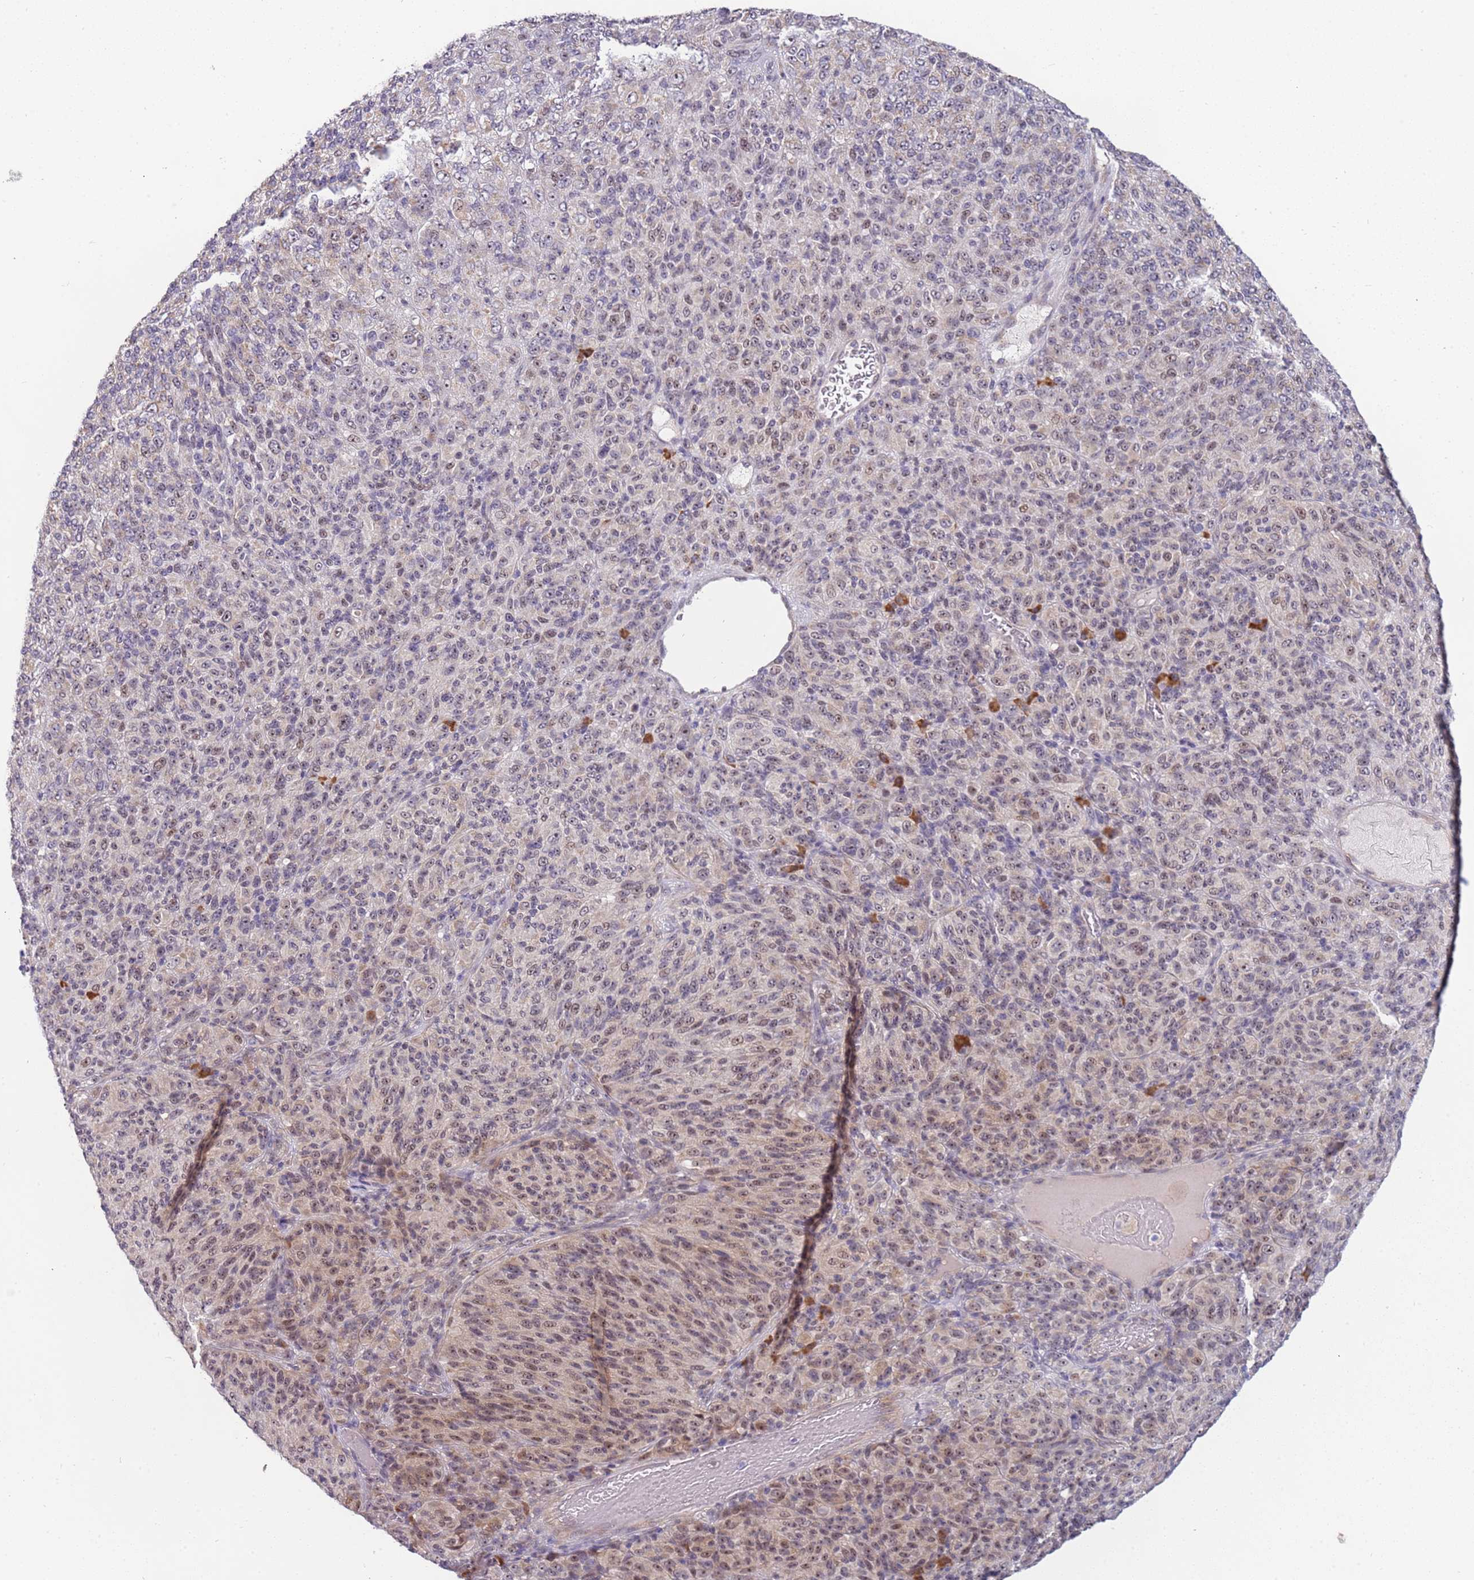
{"staining": {"intensity": "moderate", "quantity": "<25%", "location": "nuclear"}, "tissue": "melanoma", "cell_type": "Tumor cells", "image_type": "cancer", "snomed": [{"axis": "morphology", "description": "Malignant melanoma, Metastatic site"}, {"axis": "topography", "description": "Brain"}], "caption": "IHC histopathology image of neoplastic tissue: melanoma stained using immunohistochemistry reveals low levels of moderate protein expression localized specifically in the nuclear of tumor cells, appearing as a nuclear brown color.", "gene": "UCMA", "patient": {"sex": "female", "age": 56}}